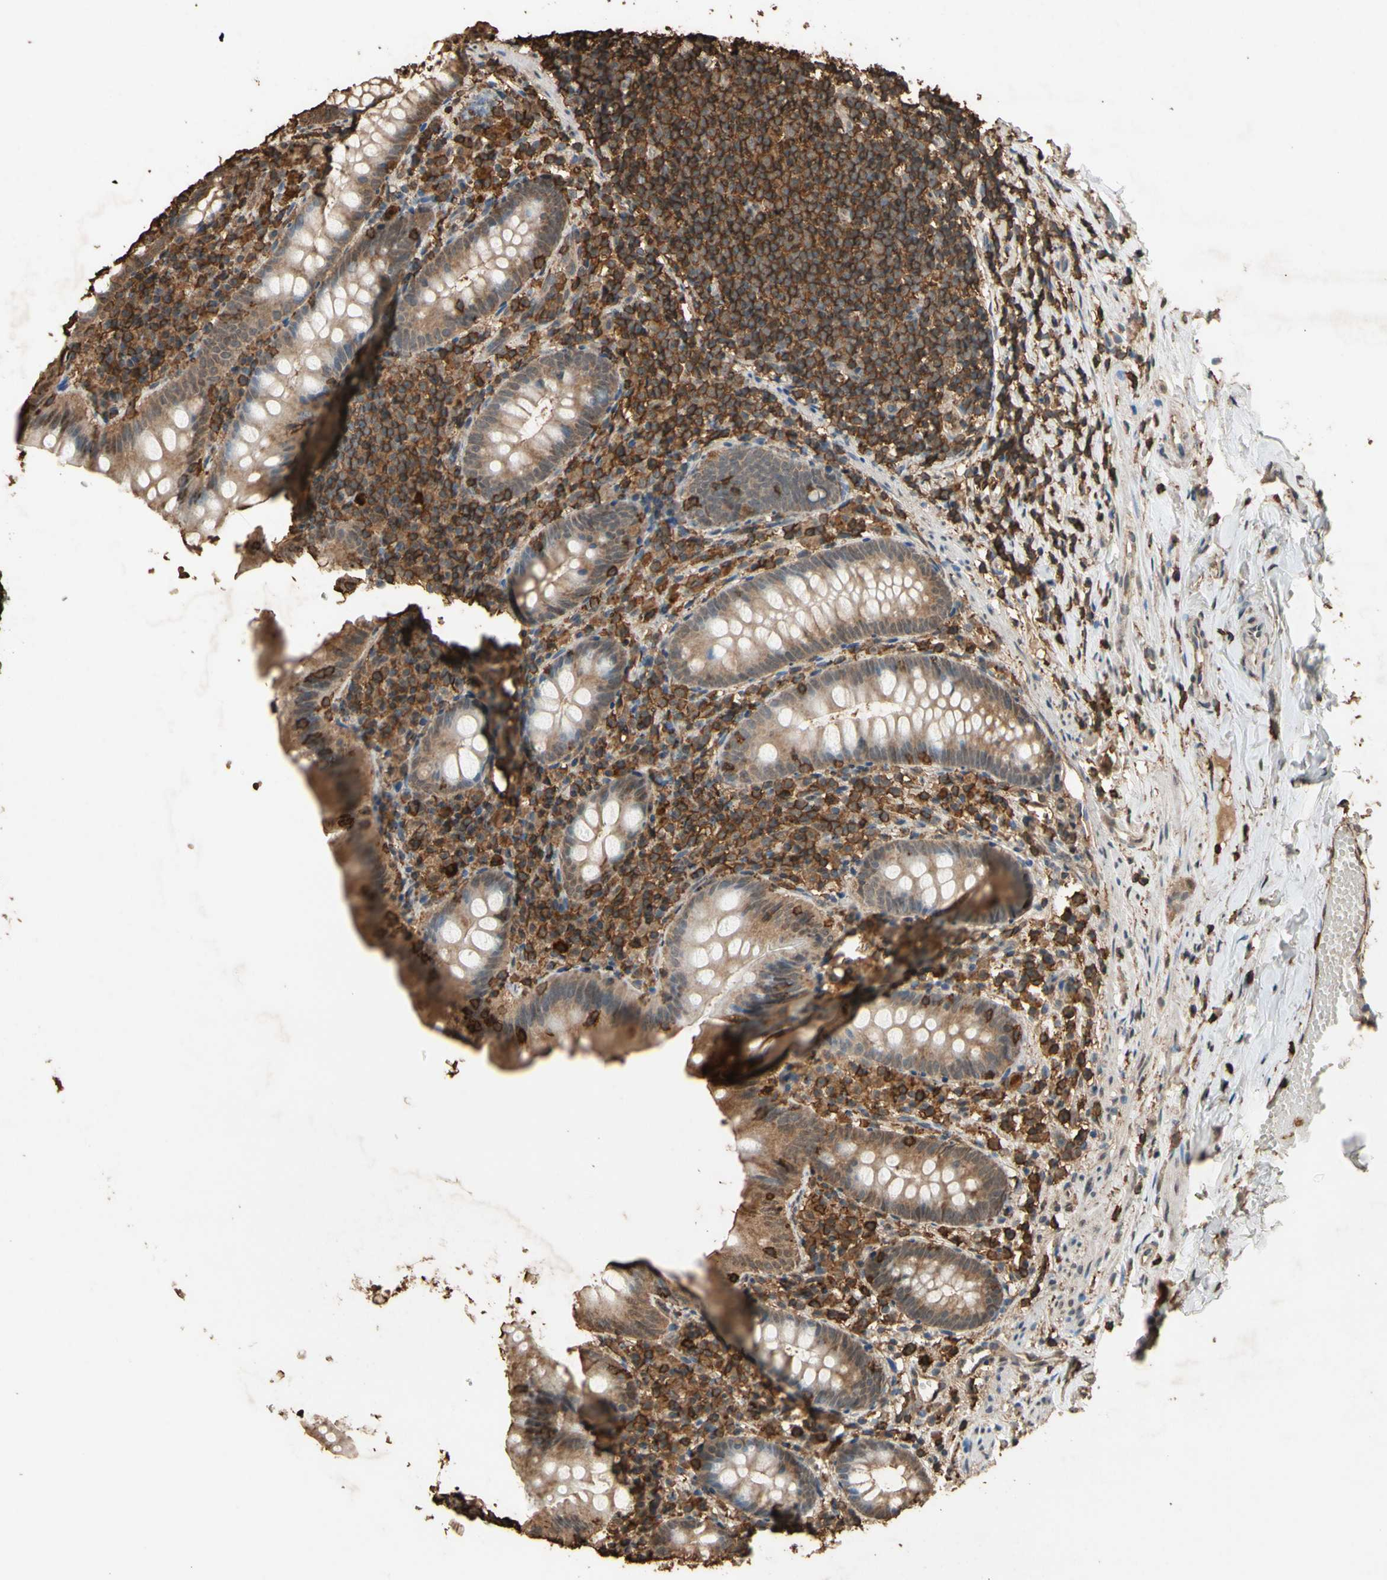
{"staining": {"intensity": "weak", "quantity": ">75%", "location": "cytoplasmic/membranous"}, "tissue": "appendix", "cell_type": "Glandular cells", "image_type": "normal", "snomed": [{"axis": "morphology", "description": "Normal tissue, NOS"}, {"axis": "topography", "description": "Appendix"}], "caption": "Appendix stained with DAB immunohistochemistry (IHC) shows low levels of weak cytoplasmic/membranous expression in about >75% of glandular cells. (DAB (3,3'-diaminobenzidine) = brown stain, brightfield microscopy at high magnification).", "gene": "TNFSF13B", "patient": {"sex": "male", "age": 52}}